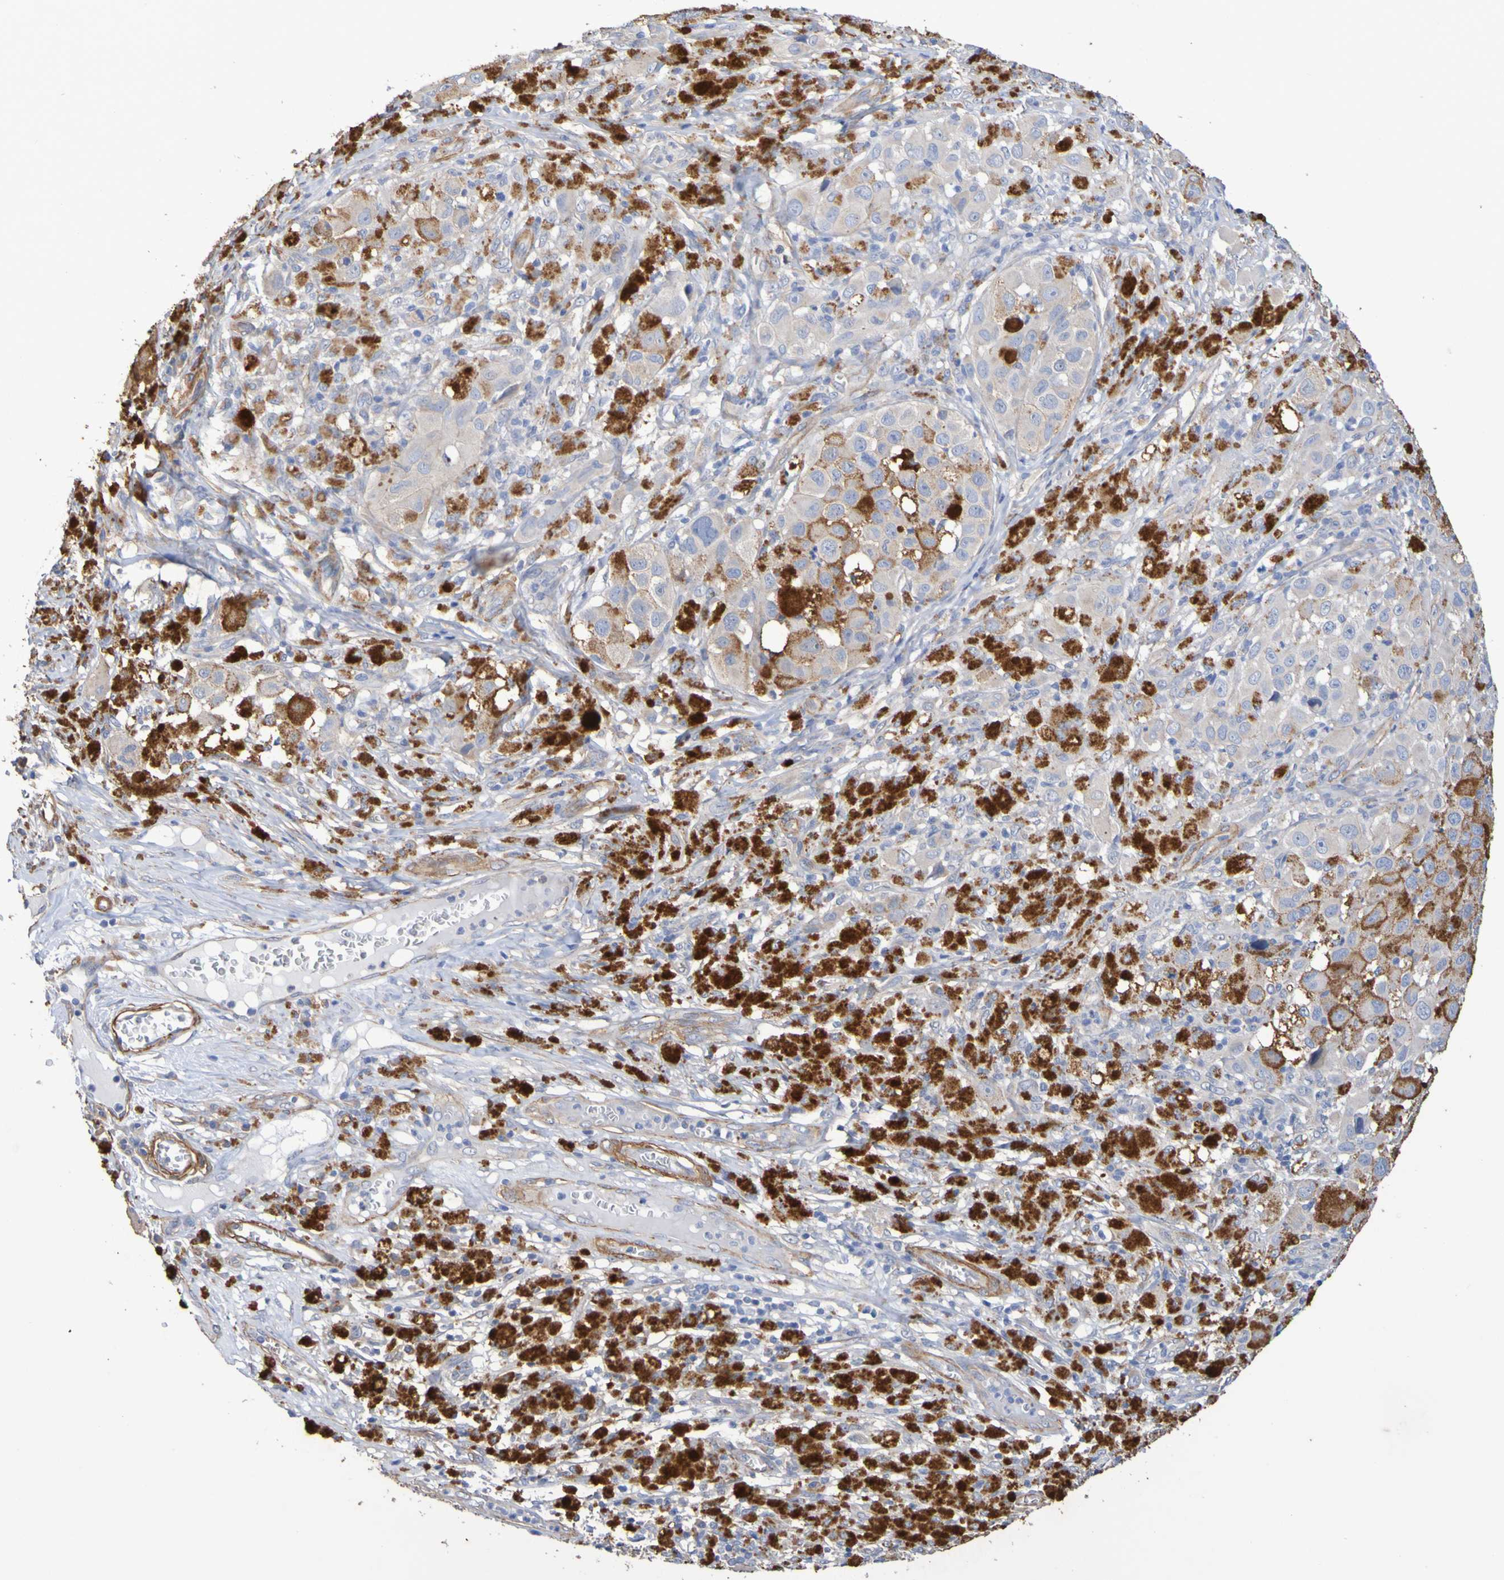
{"staining": {"intensity": "weak", "quantity": ">75%", "location": "cytoplasmic/membranous"}, "tissue": "melanoma", "cell_type": "Tumor cells", "image_type": "cancer", "snomed": [{"axis": "morphology", "description": "Malignant melanoma, NOS"}, {"axis": "topography", "description": "Skin"}], "caption": "Immunohistochemistry image of human melanoma stained for a protein (brown), which exhibits low levels of weak cytoplasmic/membranous positivity in about >75% of tumor cells.", "gene": "SRPRB", "patient": {"sex": "male", "age": 96}}